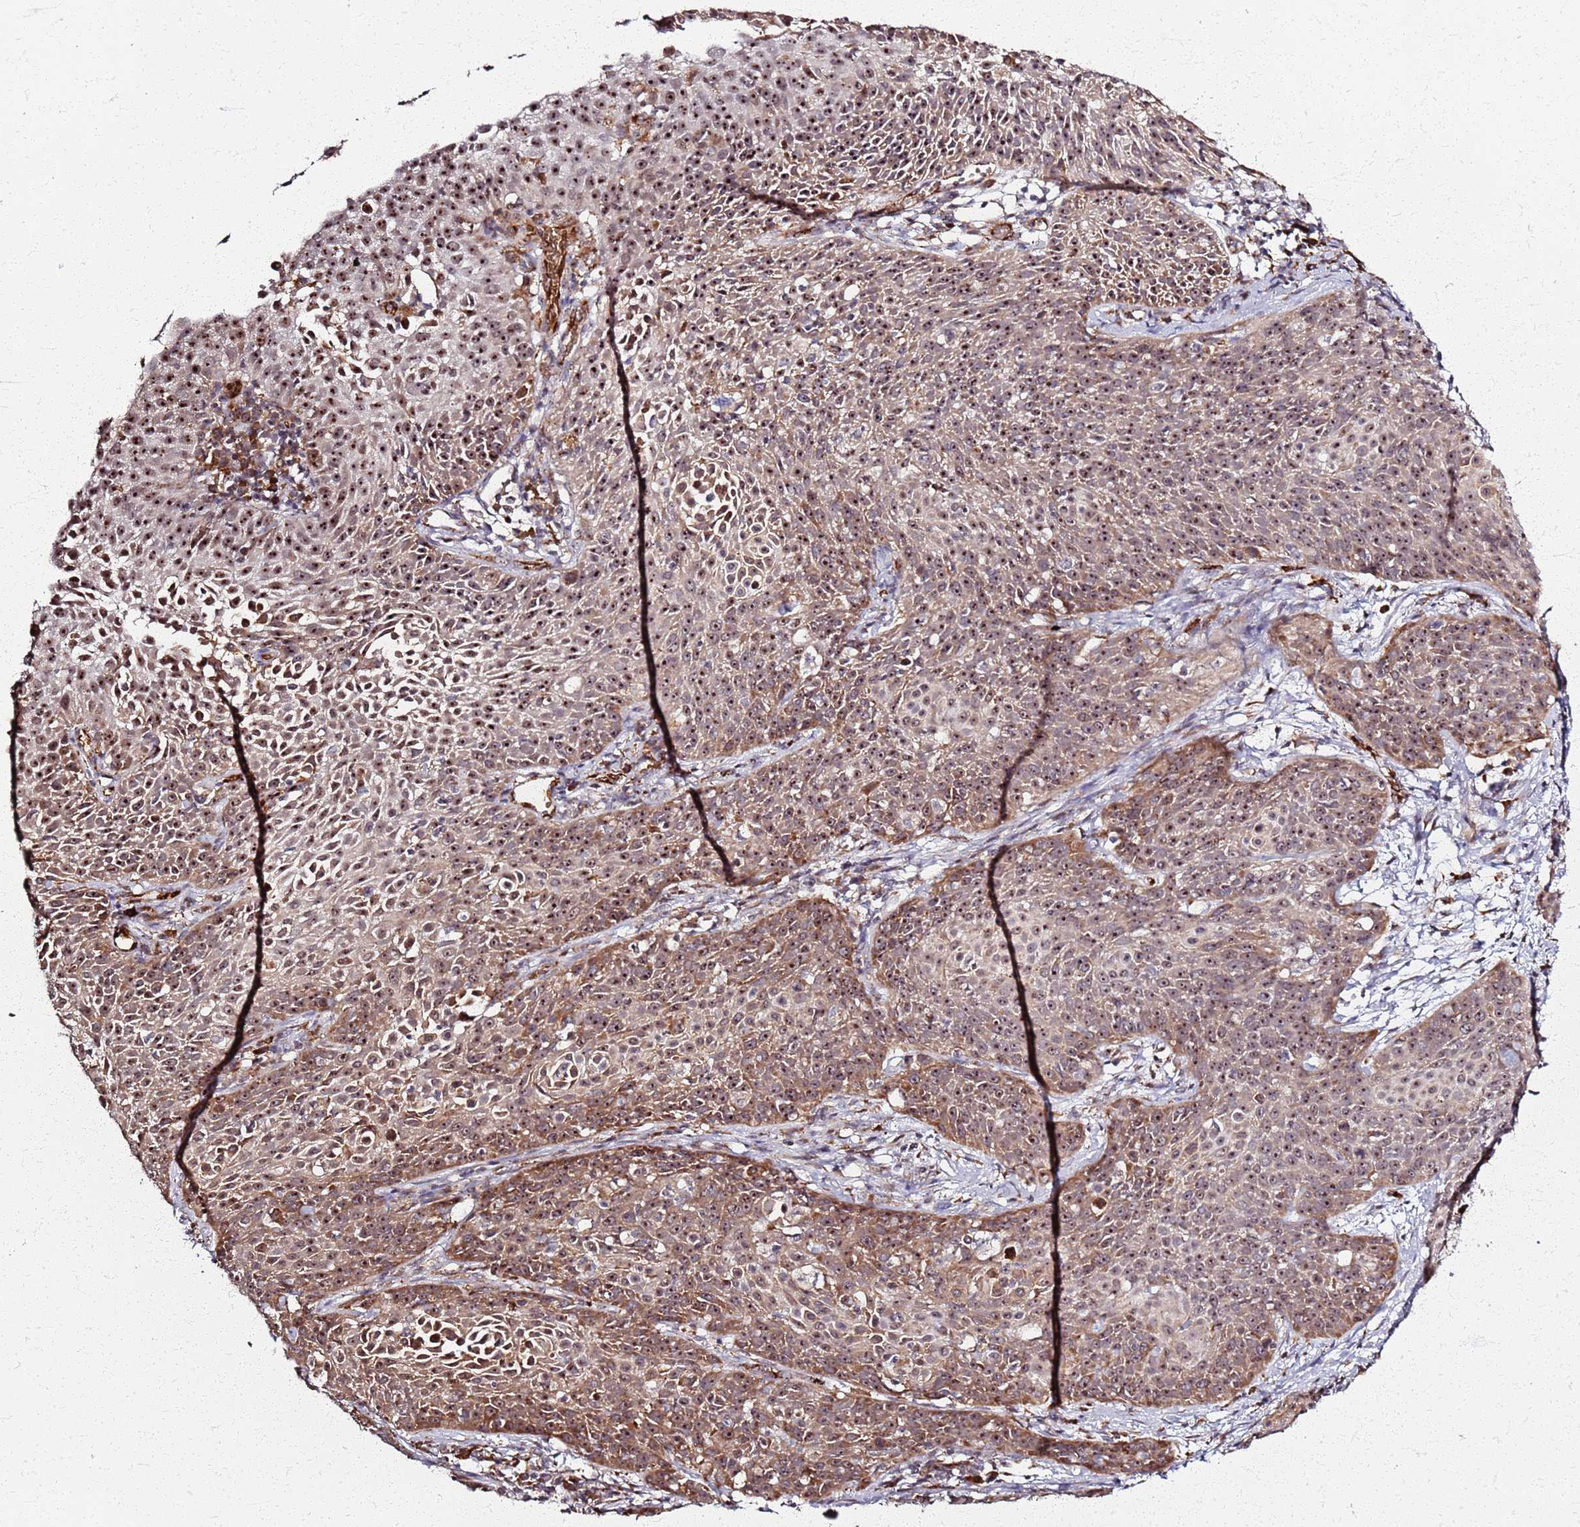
{"staining": {"intensity": "strong", "quantity": ">75%", "location": "cytoplasmic/membranous,nuclear"}, "tissue": "cervical cancer", "cell_type": "Tumor cells", "image_type": "cancer", "snomed": [{"axis": "morphology", "description": "Squamous cell carcinoma, NOS"}, {"axis": "topography", "description": "Cervix"}], "caption": "This histopathology image demonstrates immunohistochemistry staining of cervical cancer, with high strong cytoplasmic/membranous and nuclear staining in approximately >75% of tumor cells.", "gene": "KRI1", "patient": {"sex": "female", "age": 38}}